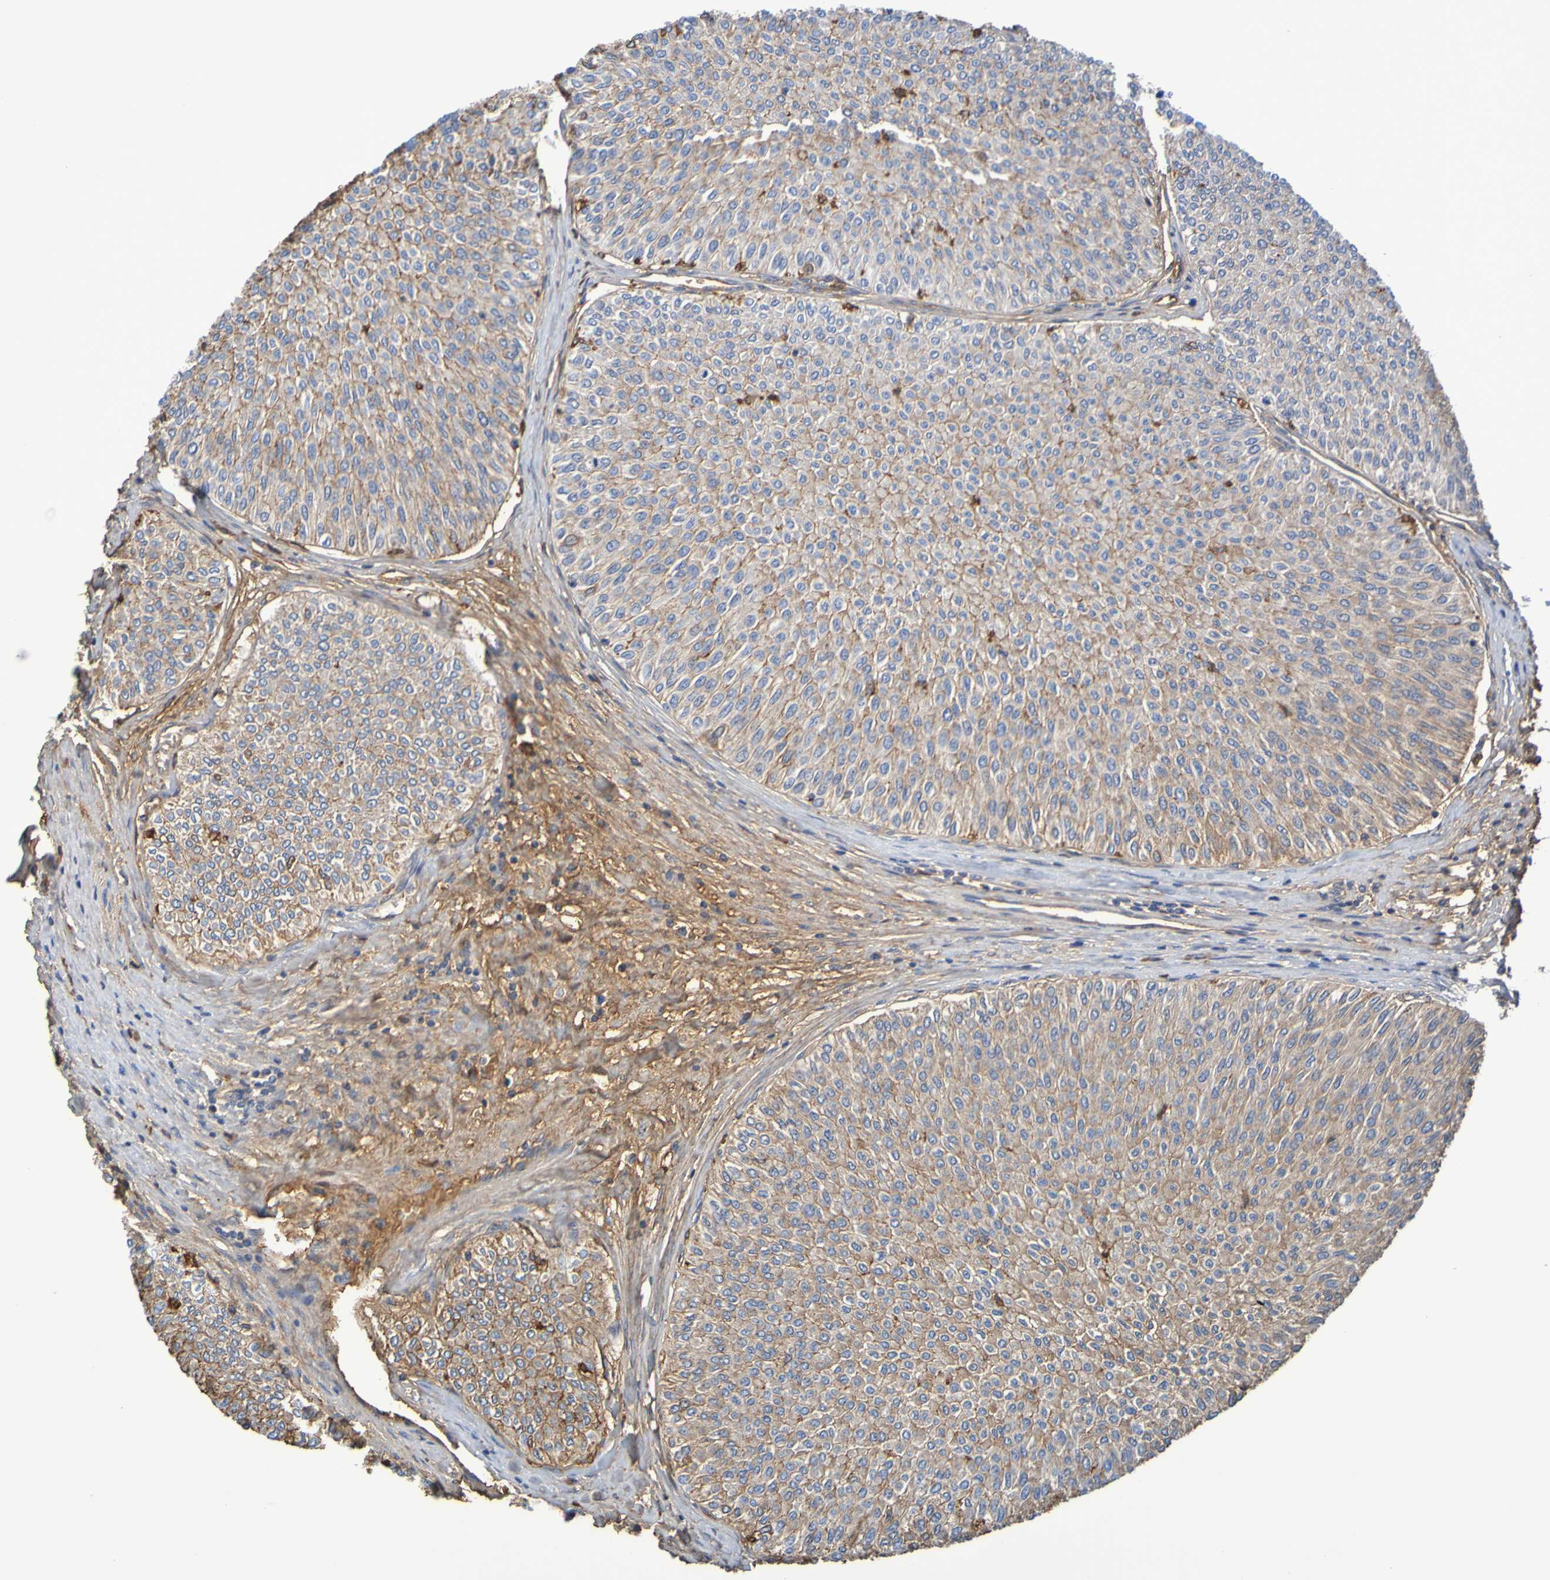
{"staining": {"intensity": "moderate", "quantity": ">75%", "location": "cytoplasmic/membranous"}, "tissue": "urothelial cancer", "cell_type": "Tumor cells", "image_type": "cancer", "snomed": [{"axis": "morphology", "description": "Urothelial carcinoma, Low grade"}, {"axis": "topography", "description": "Urinary bladder"}], "caption": "Low-grade urothelial carcinoma stained for a protein exhibits moderate cytoplasmic/membranous positivity in tumor cells.", "gene": "GAB3", "patient": {"sex": "male", "age": 78}}